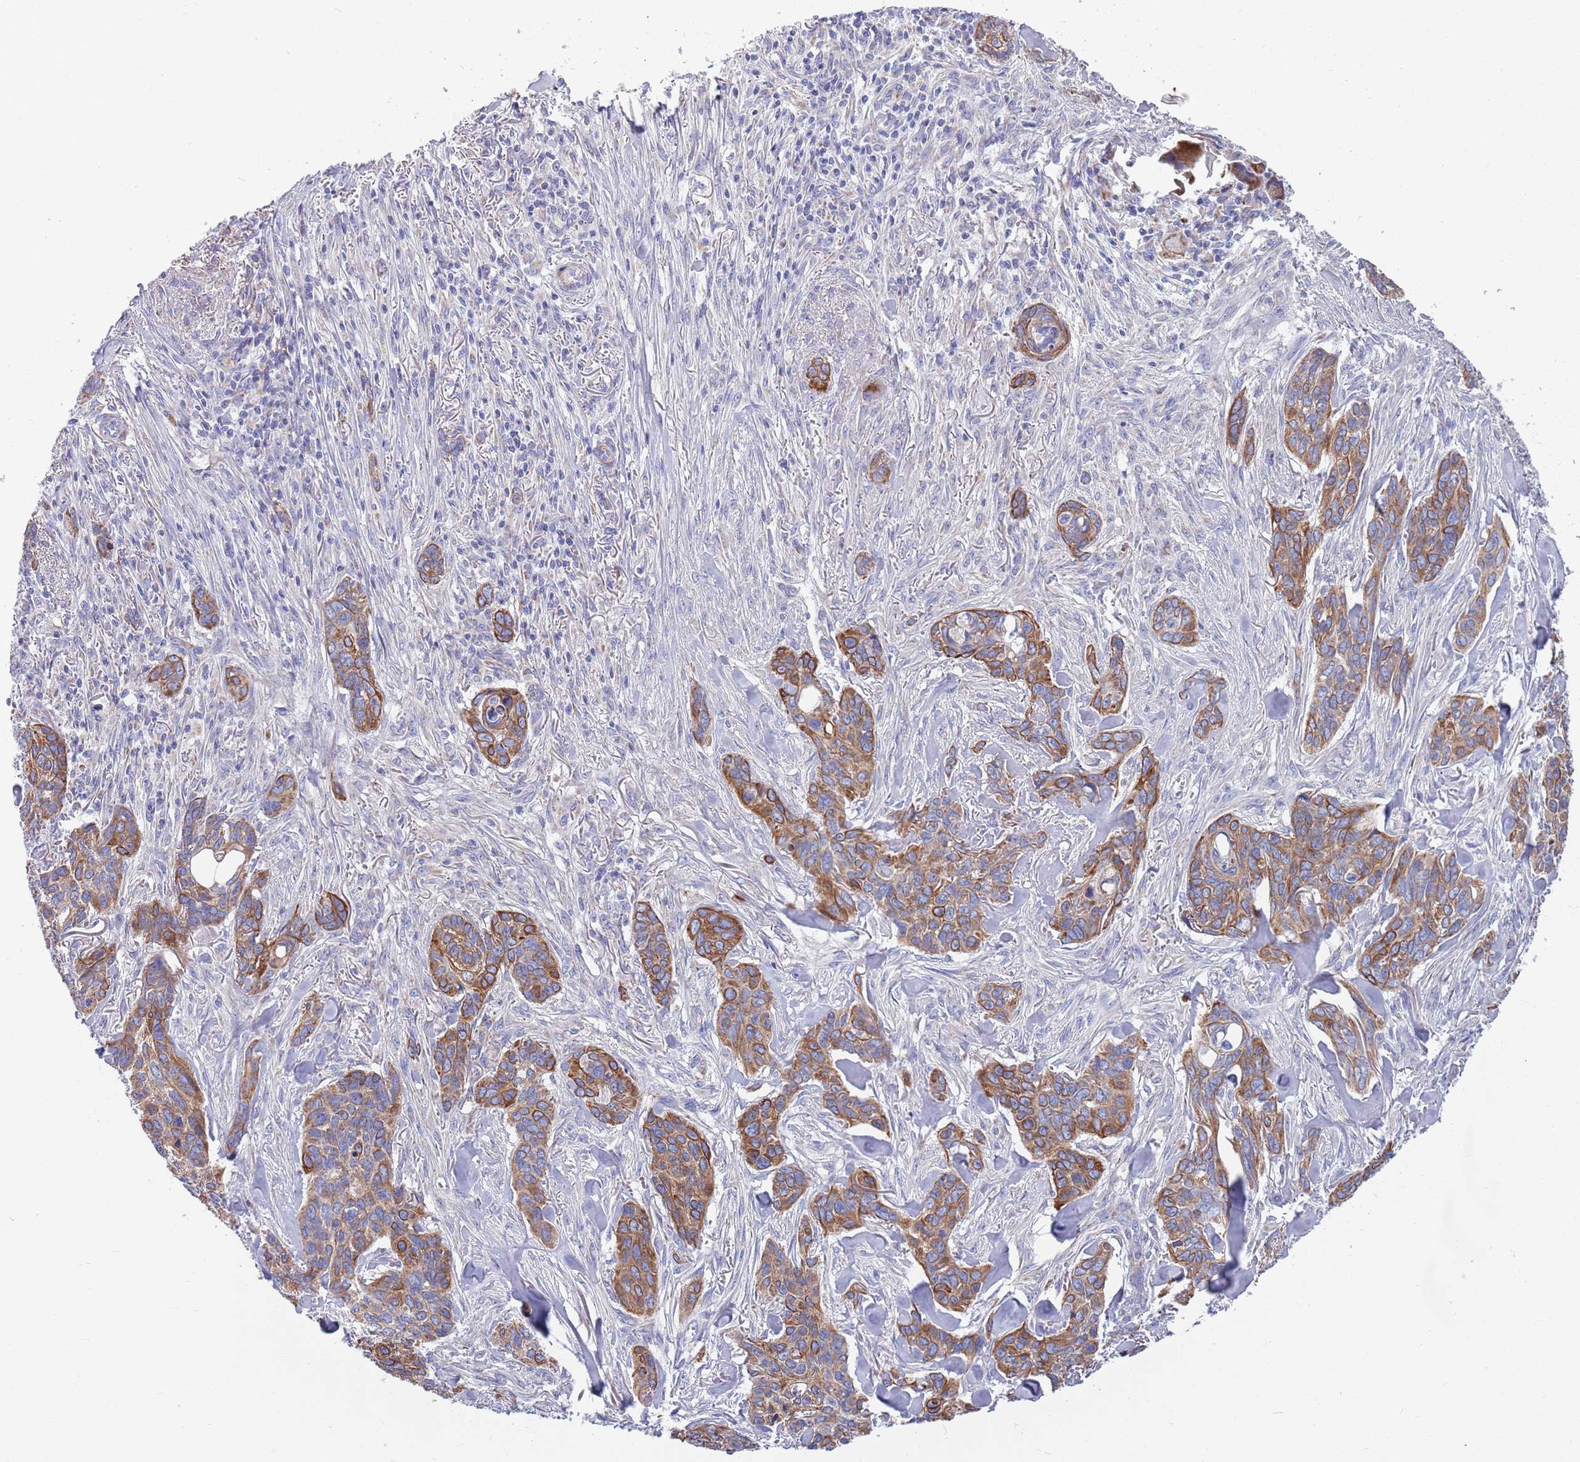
{"staining": {"intensity": "moderate", "quantity": "25%-75%", "location": "cytoplasmic/membranous"}, "tissue": "skin cancer", "cell_type": "Tumor cells", "image_type": "cancer", "snomed": [{"axis": "morphology", "description": "Basal cell carcinoma"}, {"axis": "topography", "description": "Skin"}], "caption": "Immunohistochemistry staining of basal cell carcinoma (skin), which displays medium levels of moderate cytoplasmic/membranous positivity in about 25%-75% of tumor cells indicating moderate cytoplasmic/membranous protein expression. The staining was performed using DAB (3,3'-diaminobenzidine) (brown) for protein detection and nuclei were counterstained in hematoxylin (blue).", "gene": "EMC8", "patient": {"sex": "male", "age": 86}}